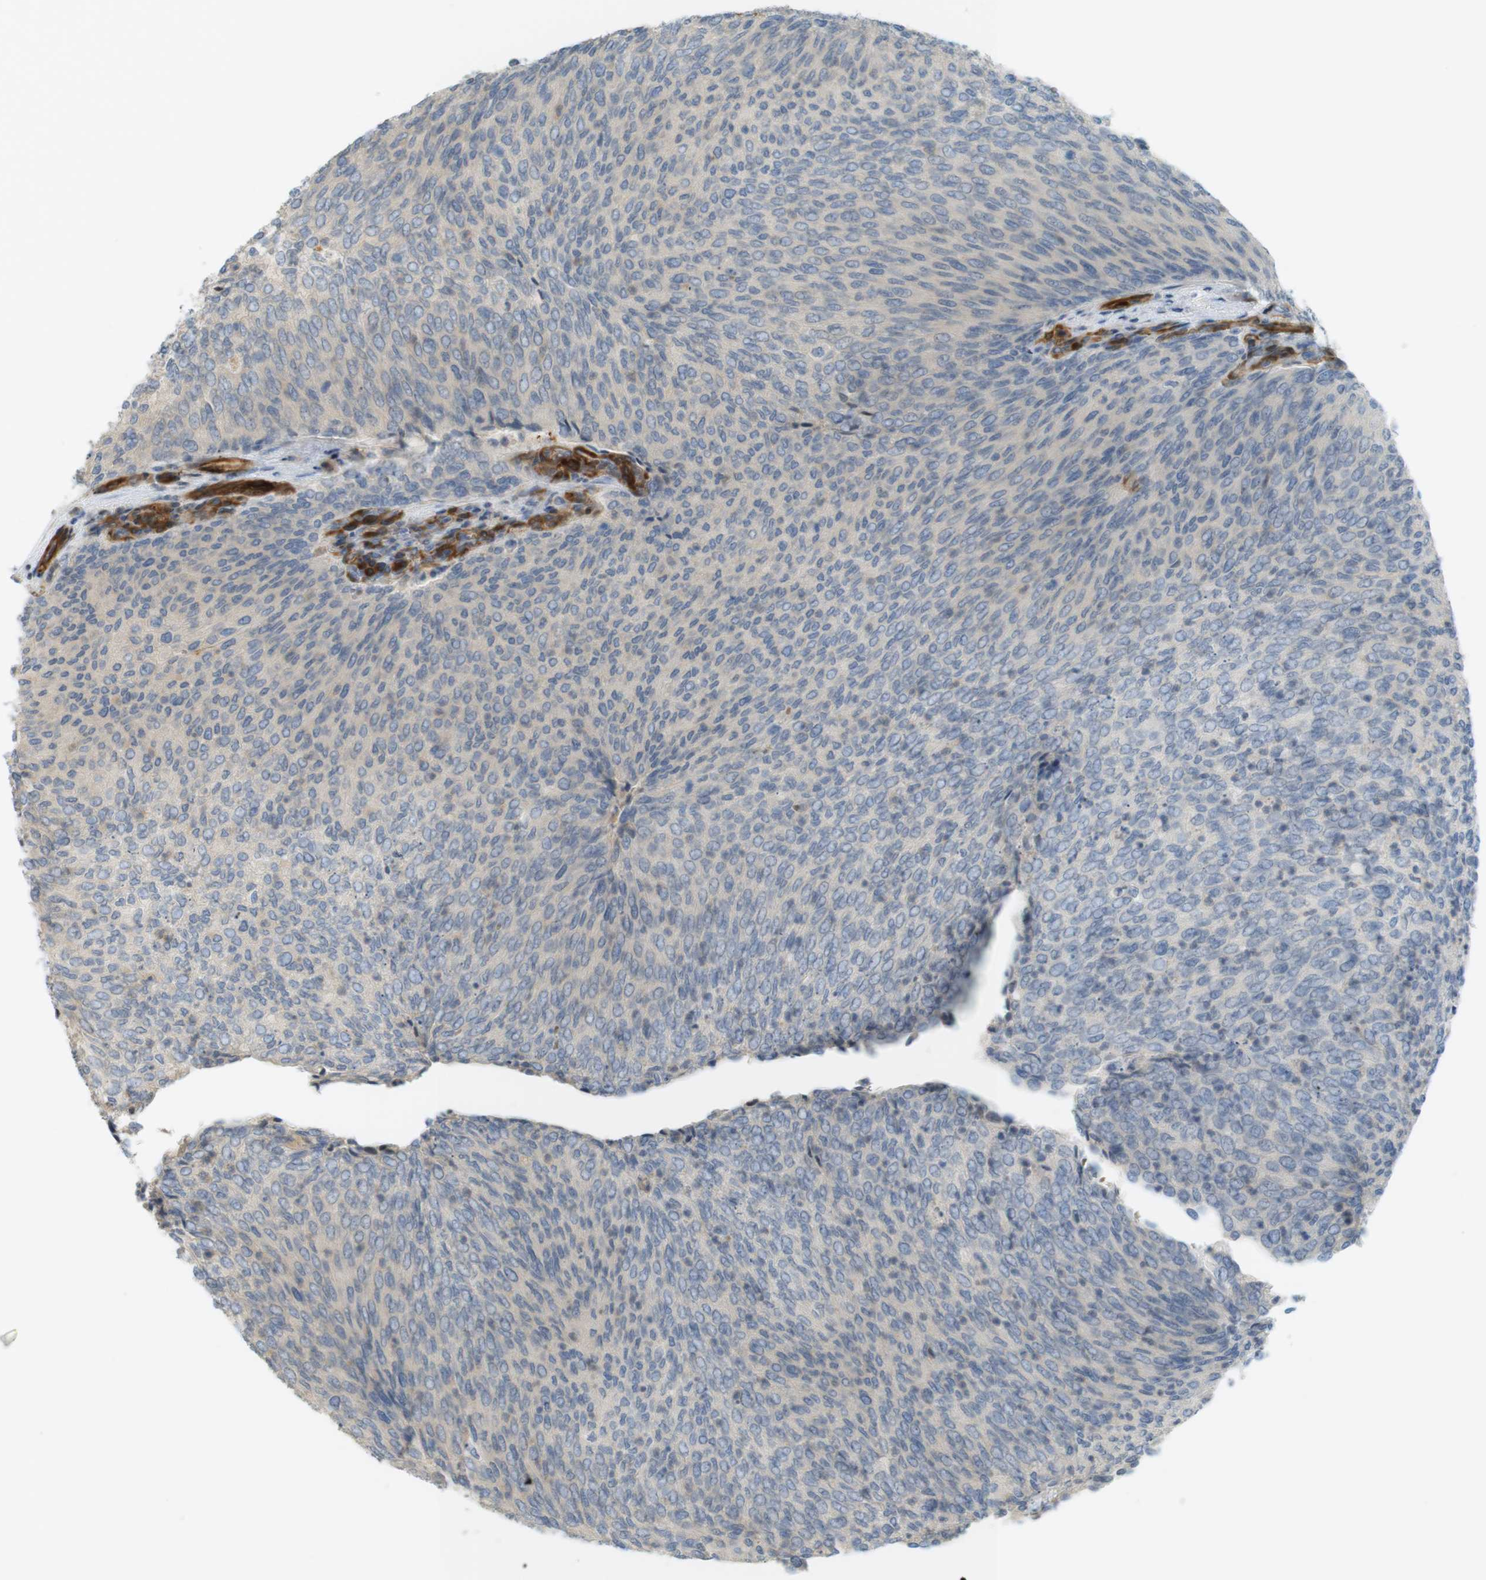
{"staining": {"intensity": "negative", "quantity": "none", "location": "none"}, "tissue": "urothelial cancer", "cell_type": "Tumor cells", "image_type": "cancer", "snomed": [{"axis": "morphology", "description": "Urothelial carcinoma, Low grade"}, {"axis": "topography", "description": "Urinary bladder"}], "caption": "Micrograph shows no significant protein expression in tumor cells of urothelial cancer.", "gene": "PDE3A", "patient": {"sex": "female", "age": 79}}